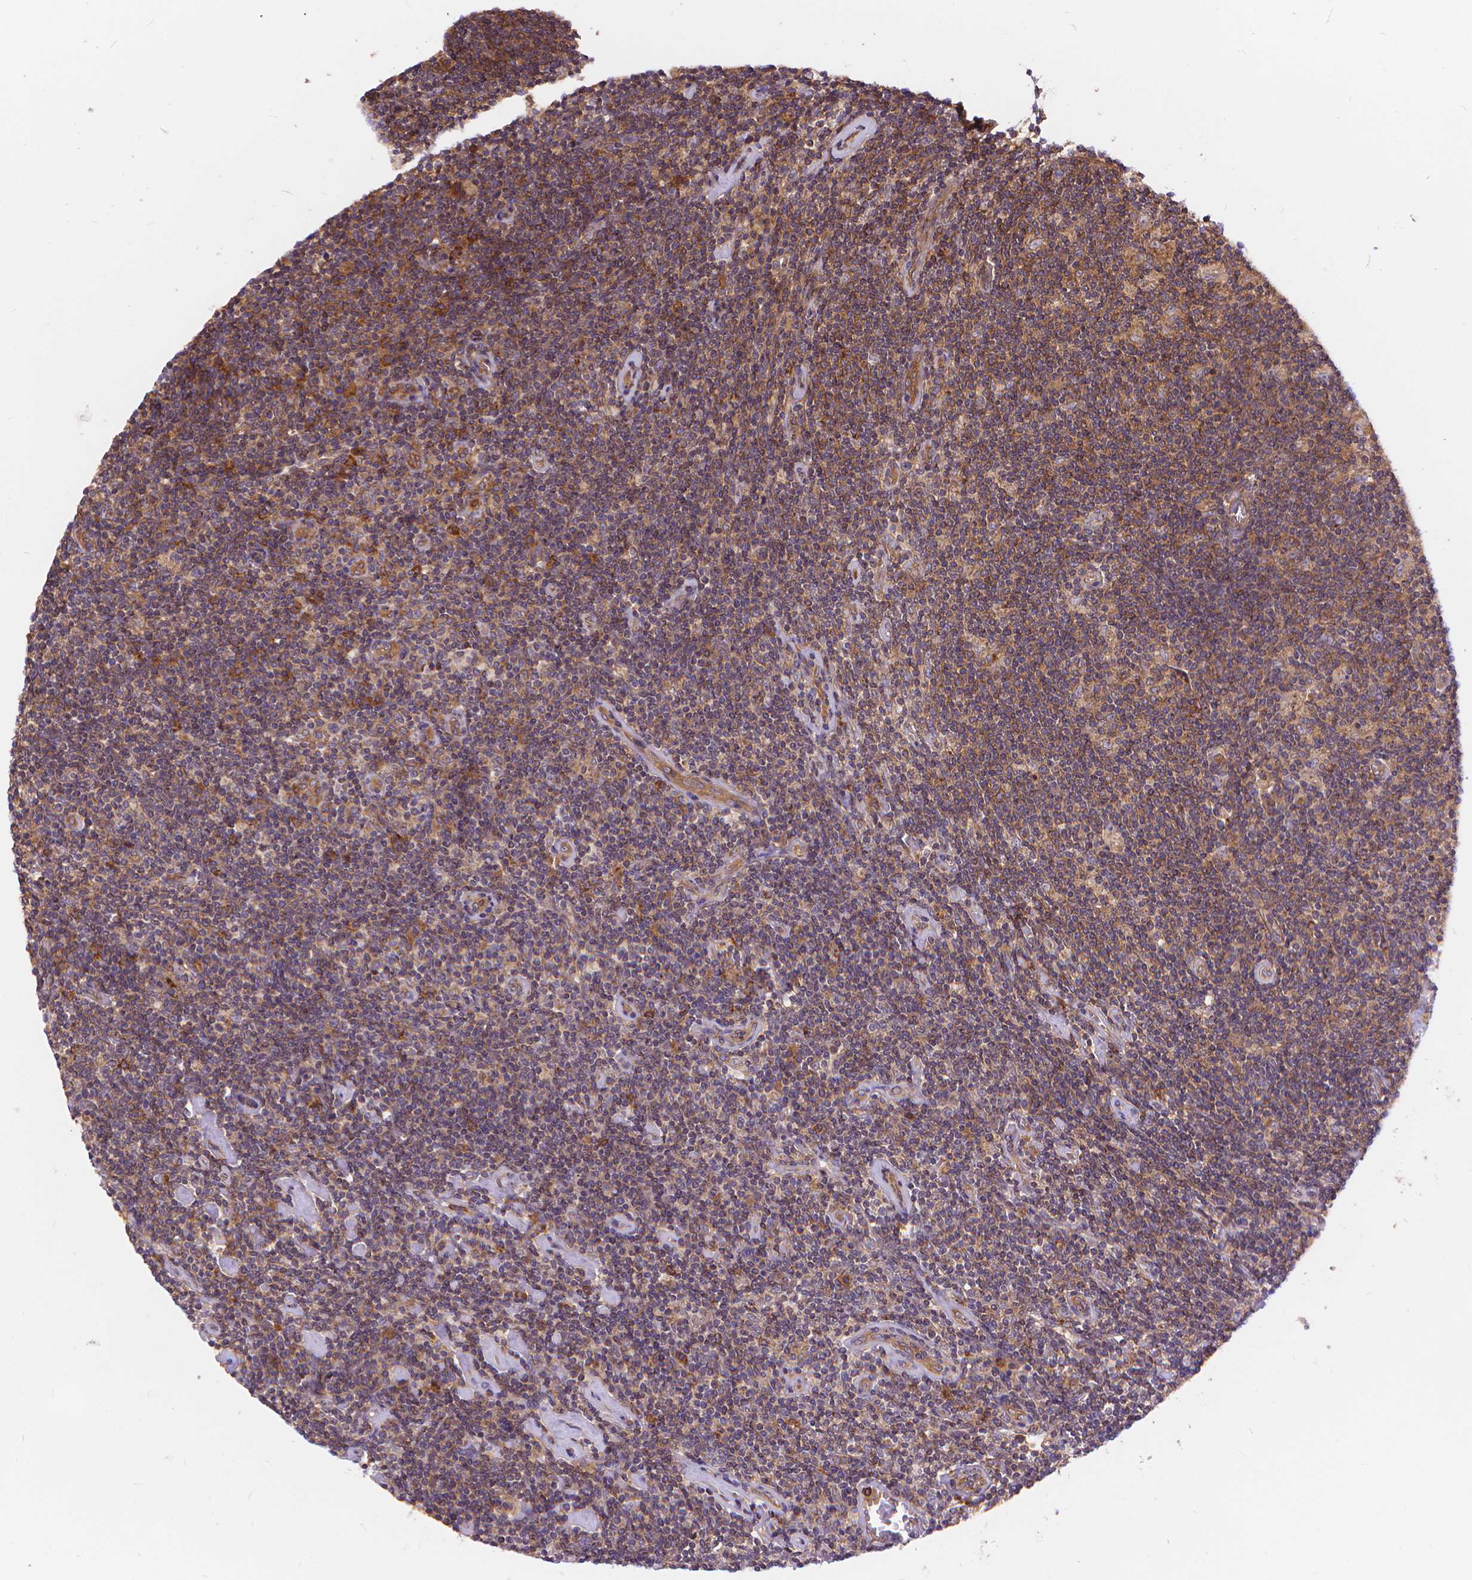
{"staining": {"intensity": "moderate", "quantity": ">75%", "location": "cytoplasmic/membranous"}, "tissue": "lymphoma", "cell_type": "Tumor cells", "image_type": "cancer", "snomed": [{"axis": "morphology", "description": "Hodgkin's disease, NOS"}, {"axis": "topography", "description": "Lymph node"}], "caption": "Immunohistochemical staining of lymphoma reveals medium levels of moderate cytoplasmic/membranous protein expression in about >75% of tumor cells. (DAB (3,3'-diaminobenzidine) = brown stain, brightfield microscopy at high magnification).", "gene": "ARAP1", "patient": {"sex": "male", "age": 40}}